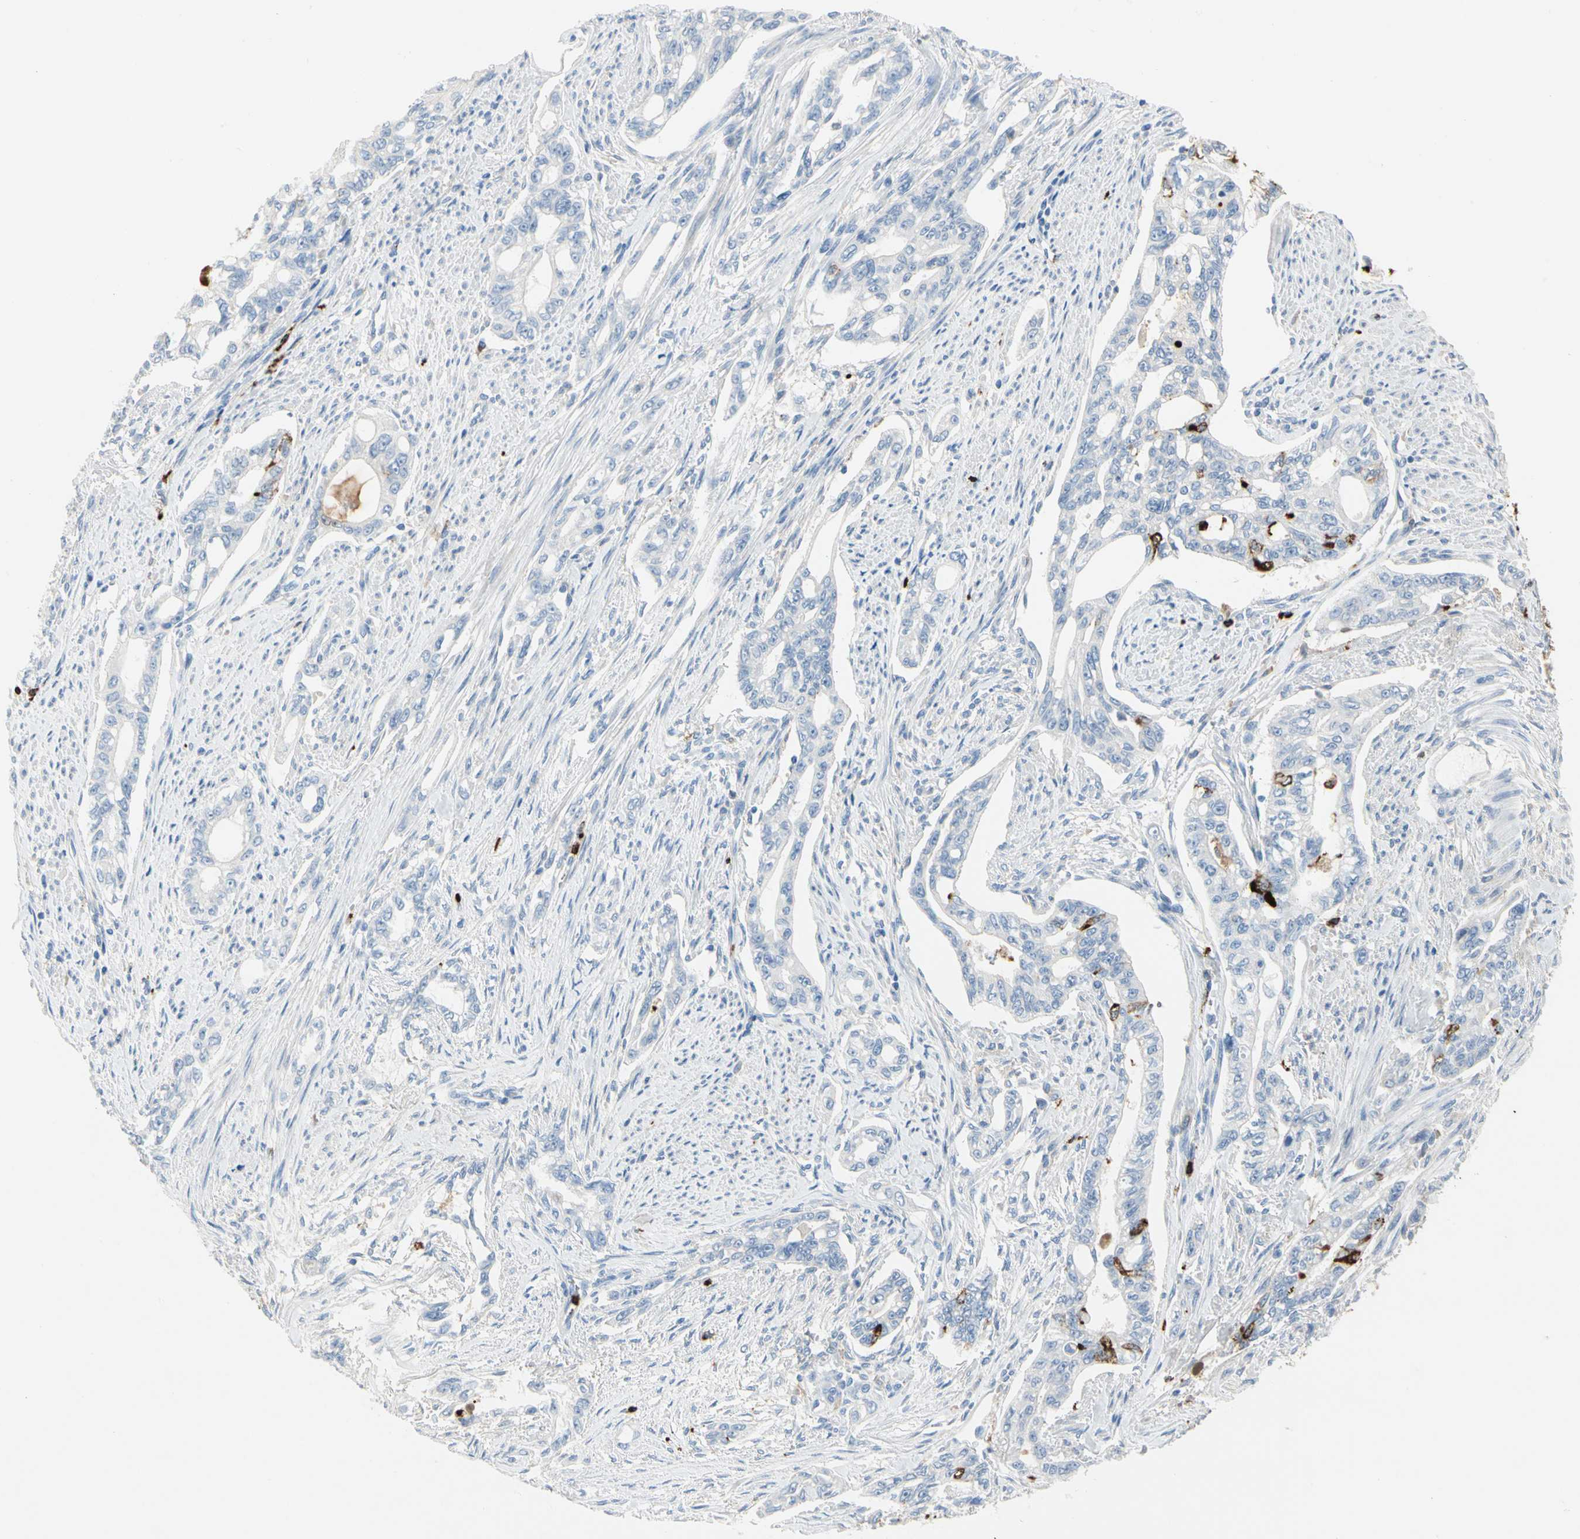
{"staining": {"intensity": "negative", "quantity": "none", "location": "none"}, "tissue": "pancreatic cancer", "cell_type": "Tumor cells", "image_type": "cancer", "snomed": [{"axis": "morphology", "description": "Normal tissue, NOS"}, {"axis": "topography", "description": "Pancreas"}], "caption": "Tumor cells are negative for brown protein staining in pancreatic cancer. (DAB (3,3'-diaminobenzidine) IHC, high magnification).", "gene": "CLEC4A", "patient": {"sex": "male", "age": 42}}